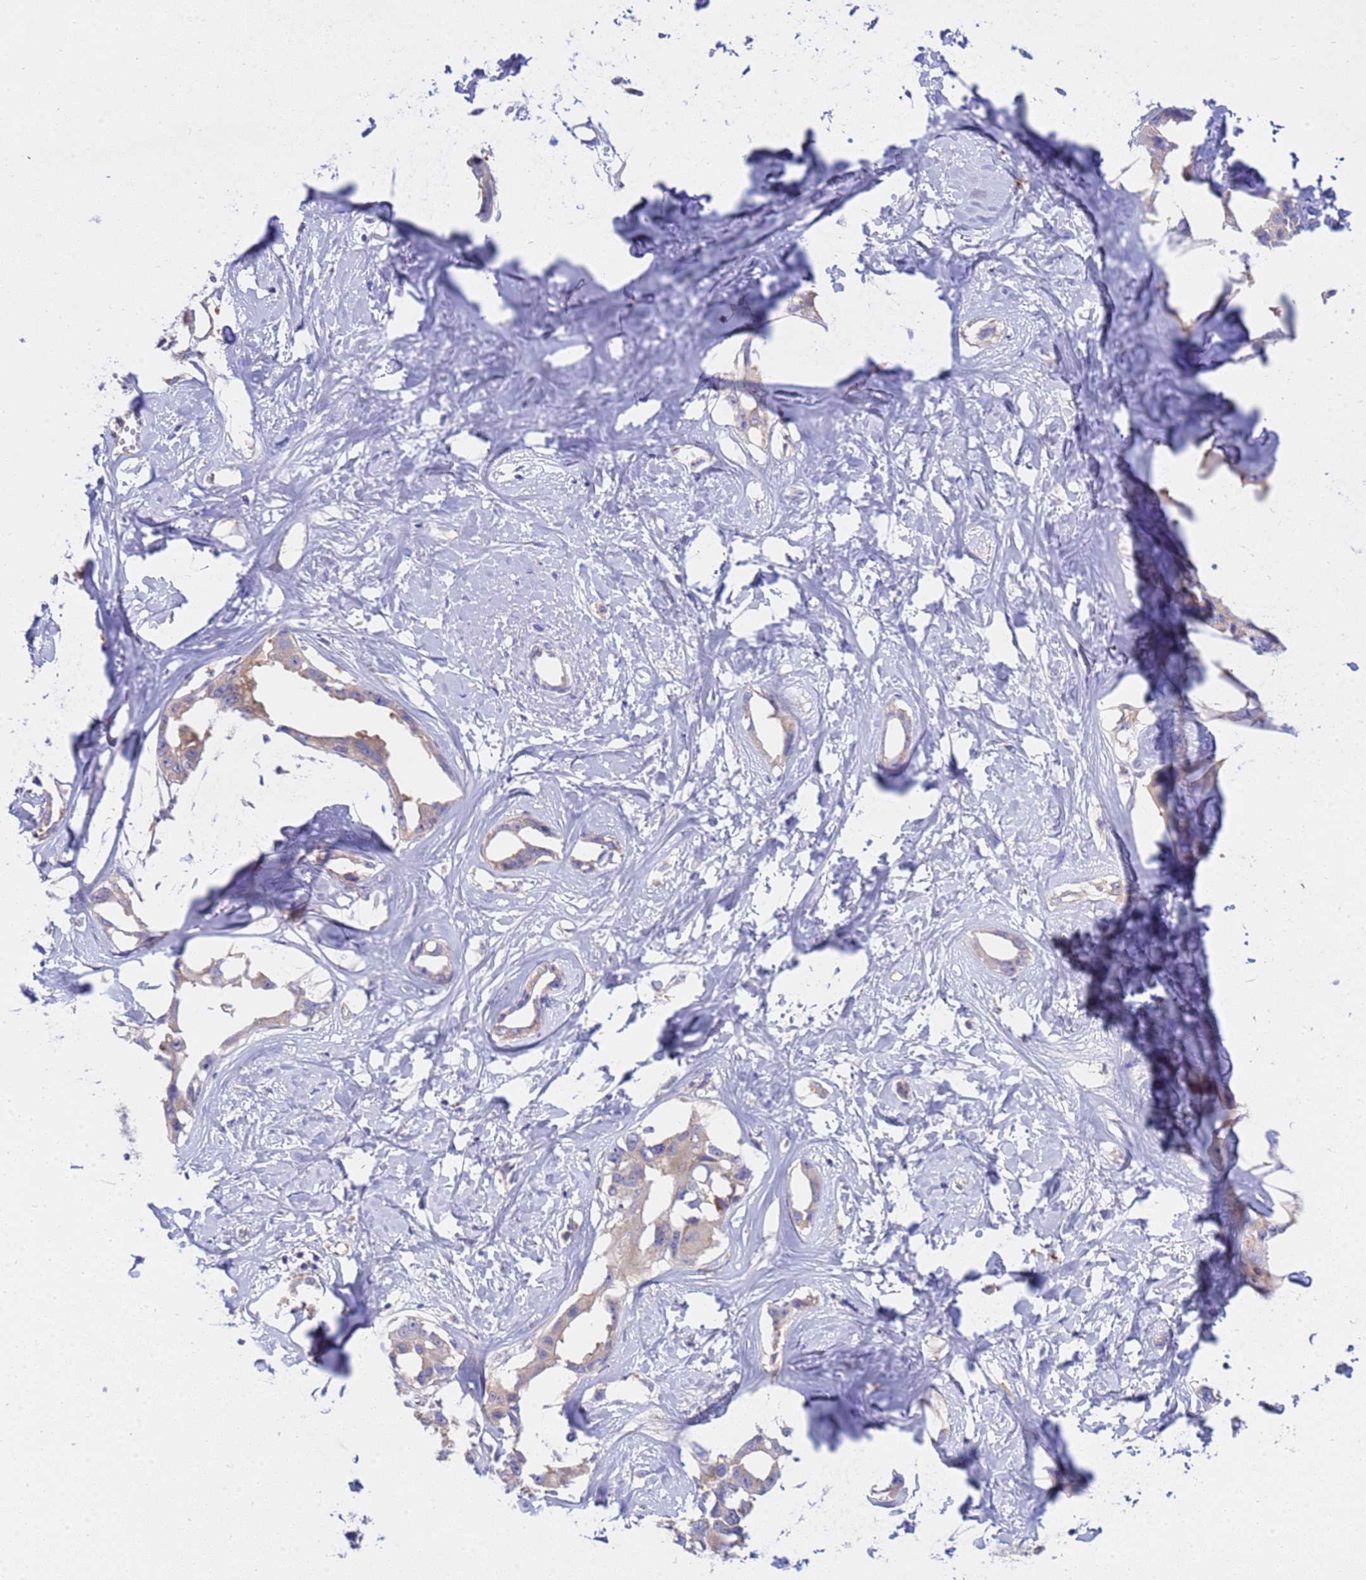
{"staining": {"intensity": "negative", "quantity": "none", "location": "none"}, "tissue": "liver cancer", "cell_type": "Tumor cells", "image_type": "cancer", "snomed": [{"axis": "morphology", "description": "Cholangiocarcinoma"}, {"axis": "topography", "description": "Liver"}], "caption": "This is an immunohistochemistry histopathology image of human liver cancer. There is no positivity in tumor cells.", "gene": "ANAPC1", "patient": {"sex": "male", "age": 59}}